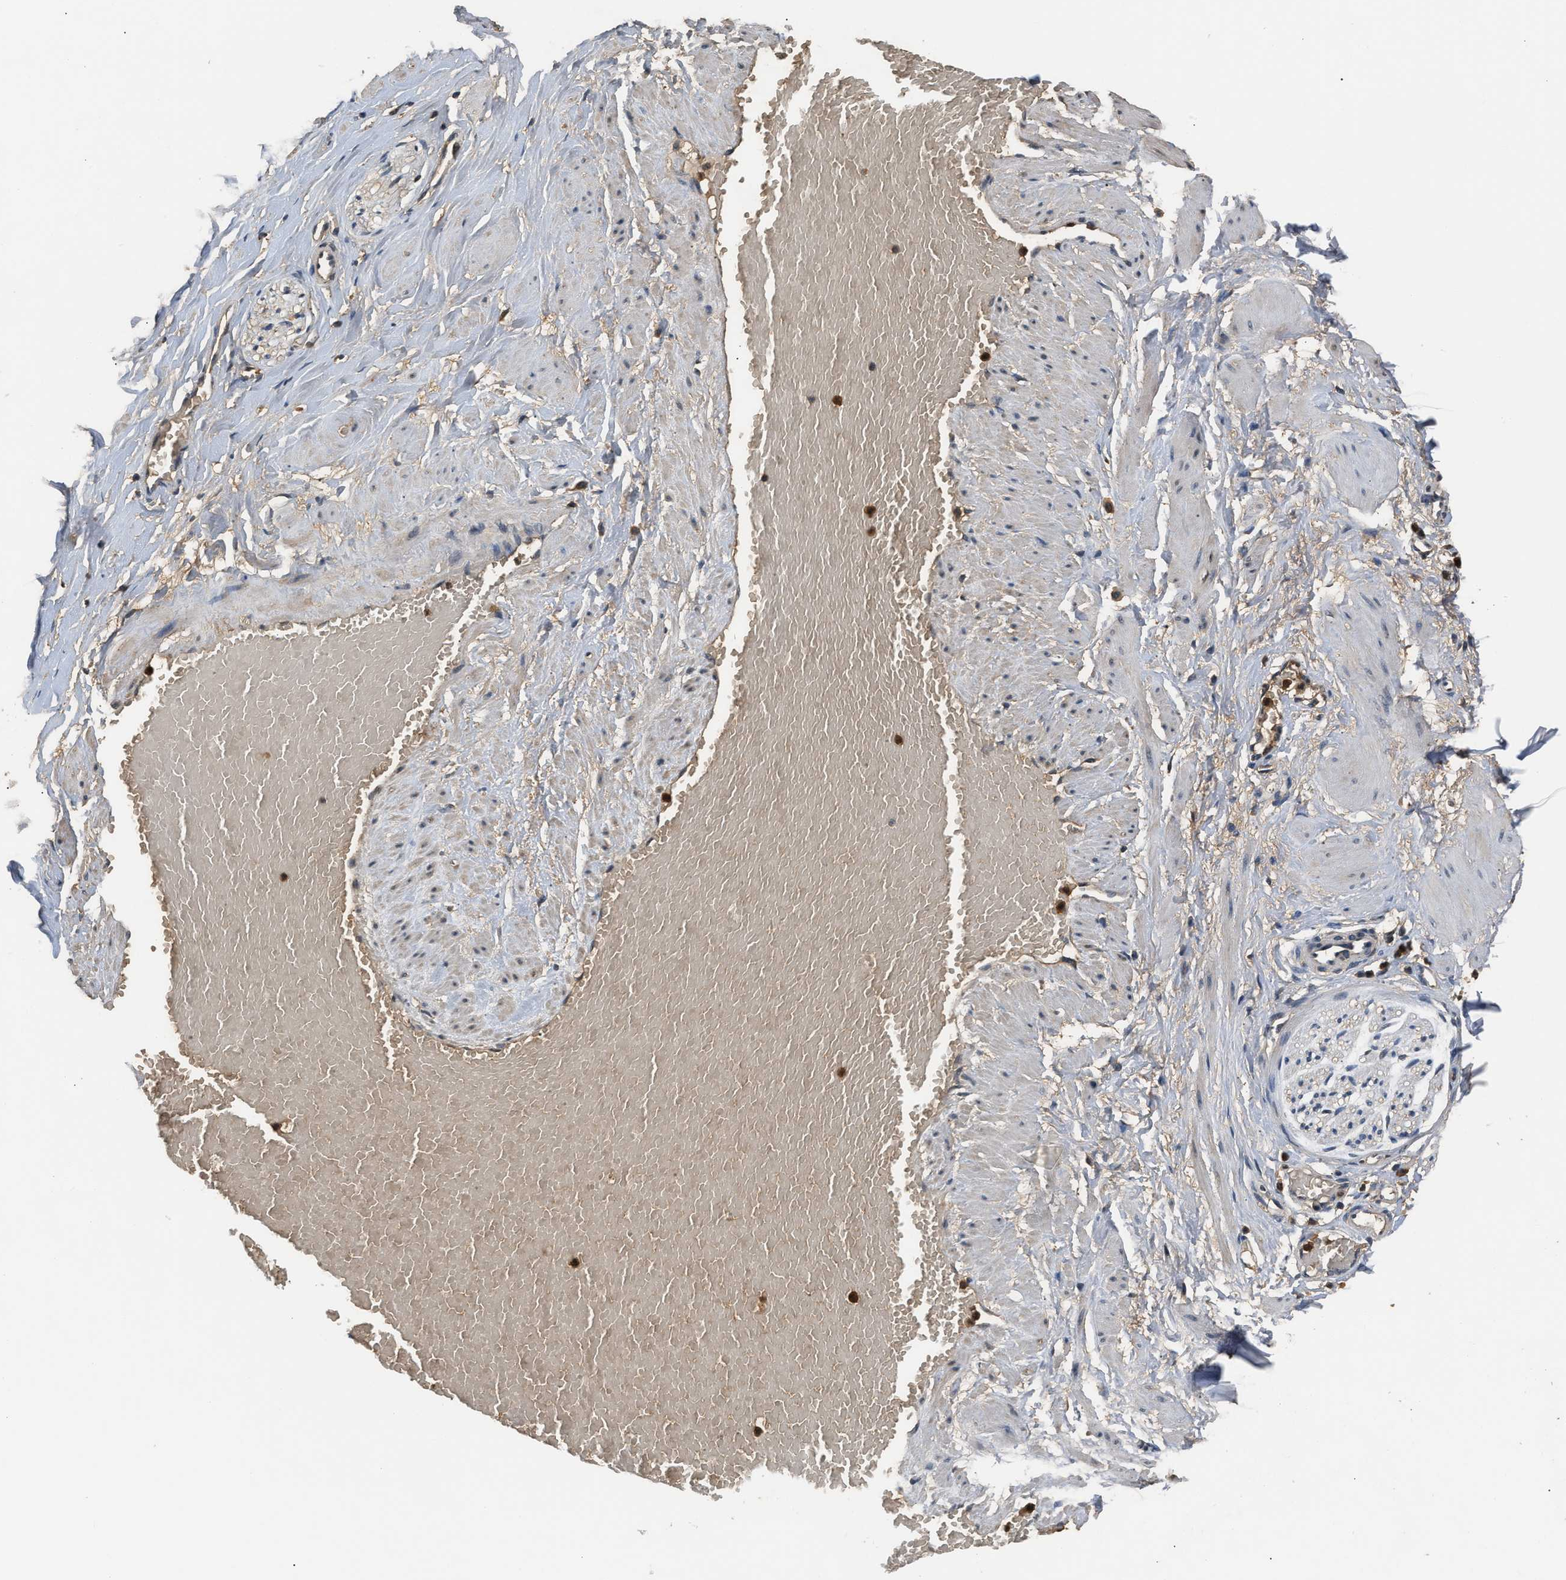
{"staining": {"intensity": "moderate", "quantity": ">75%", "location": "cytoplasmic/membranous"}, "tissue": "adipose tissue", "cell_type": "Adipocytes", "image_type": "normal", "snomed": [{"axis": "morphology", "description": "Normal tissue, NOS"}, {"axis": "topography", "description": "Soft tissue"}, {"axis": "topography", "description": "Vascular tissue"}], "caption": "Immunohistochemistry (IHC) staining of benign adipose tissue, which reveals medium levels of moderate cytoplasmic/membranous positivity in about >75% of adipocytes indicating moderate cytoplasmic/membranous protein positivity. The staining was performed using DAB (brown) for protein detection and nuclei were counterstained in hematoxylin (blue).", "gene": "GPI", "patient": {"sex": "female", "age": 35}}